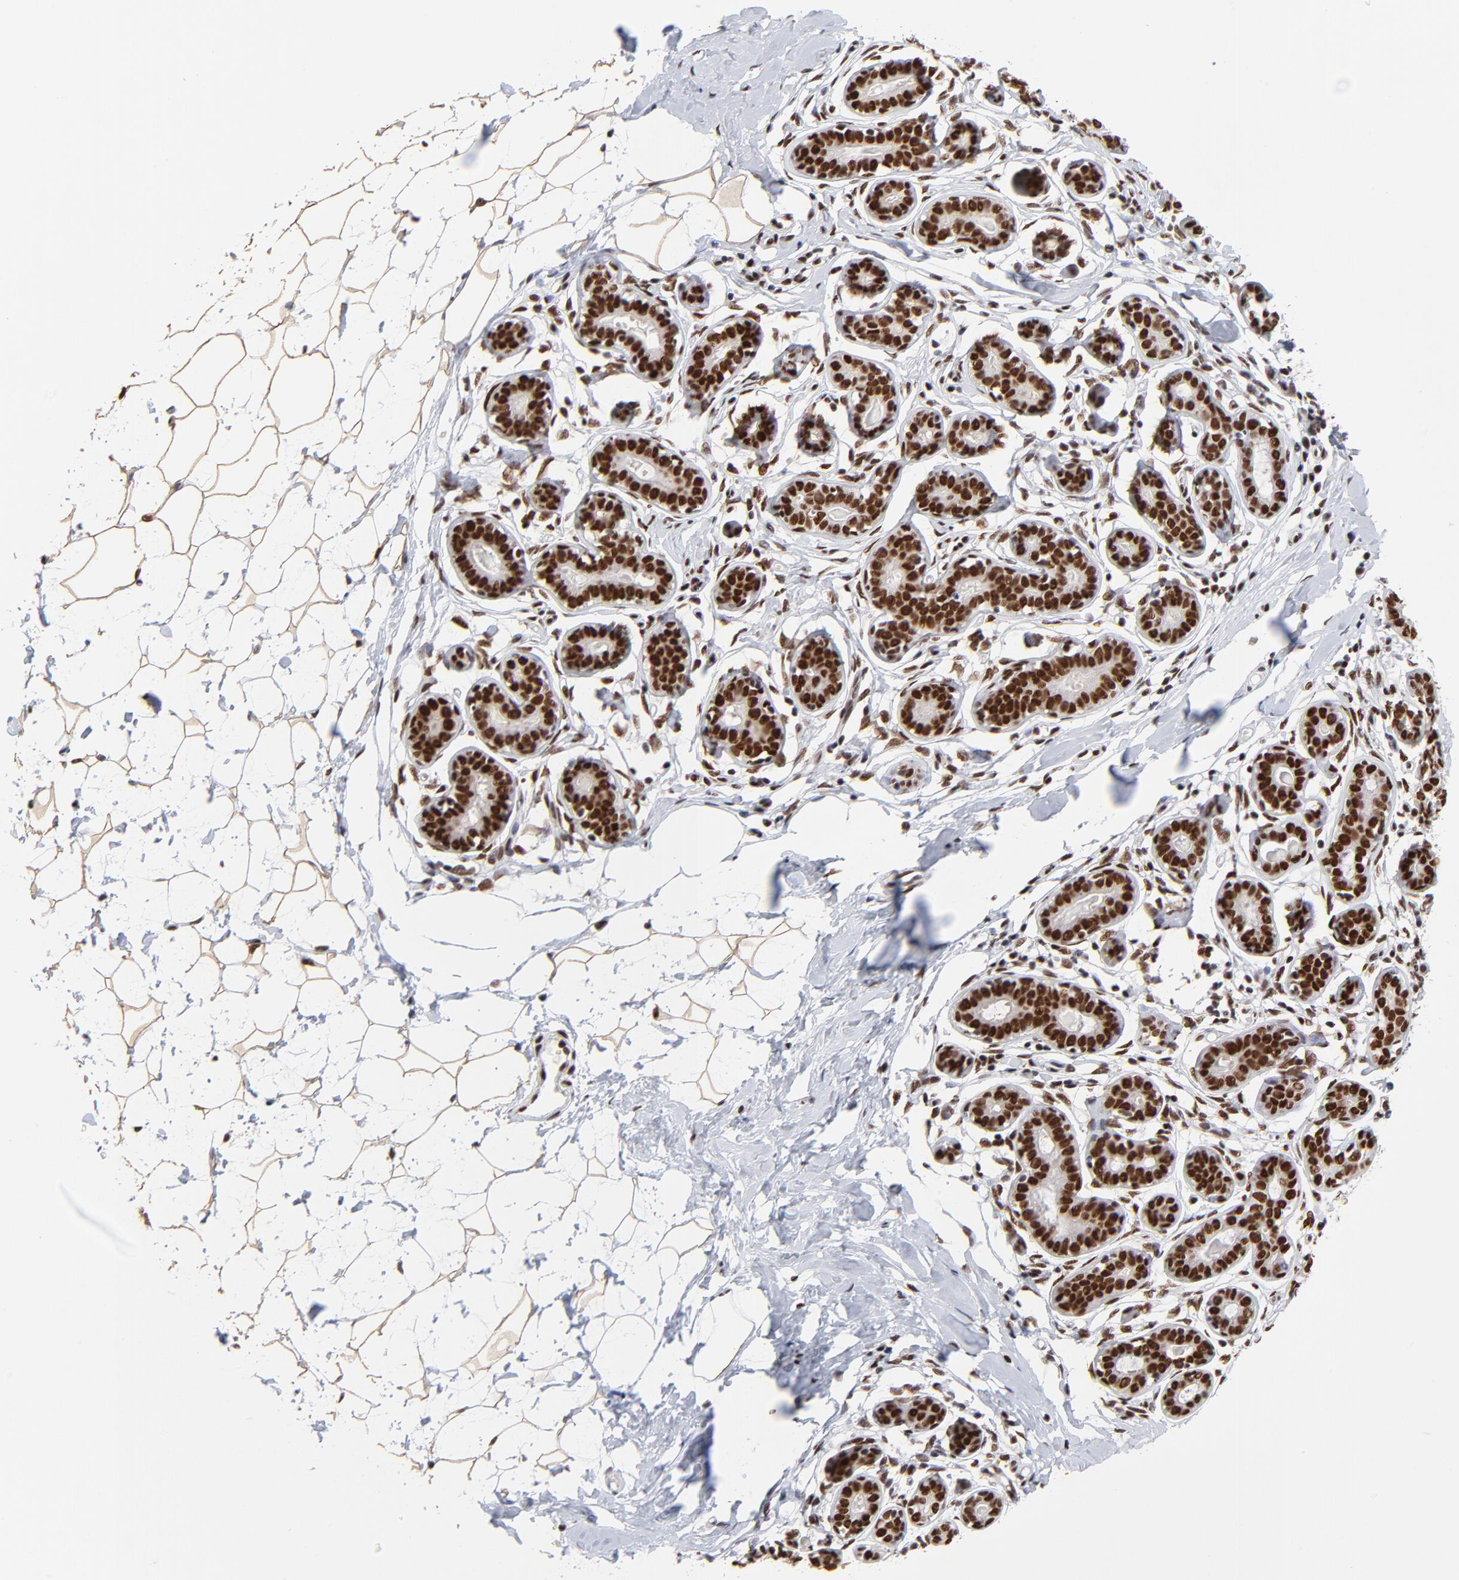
{"staining": {"intensity": "strong", "quantity": ">75%", "location": "cytoplasmic/membranous,nuclear"}, "tissue": "breast", "cell_type": "Adipocytes", "image_type": "normal", "snomed": [{"axis": "morphology", "description": "Normal tissue, NOS"}, {"axis": "topography", "description": "Breast"}], "caption": "The immunohistochemical stain highlights strong cytoplasmic/membranous,nuclear expression in adipocytes of benign breast. The staining was performed using DAB, with brown indicating positive protein expression. Nuclei are stained blue with hematoxylin.", "gene": "ZMYM3", "patient": {"sex": "female", "age": 22}}